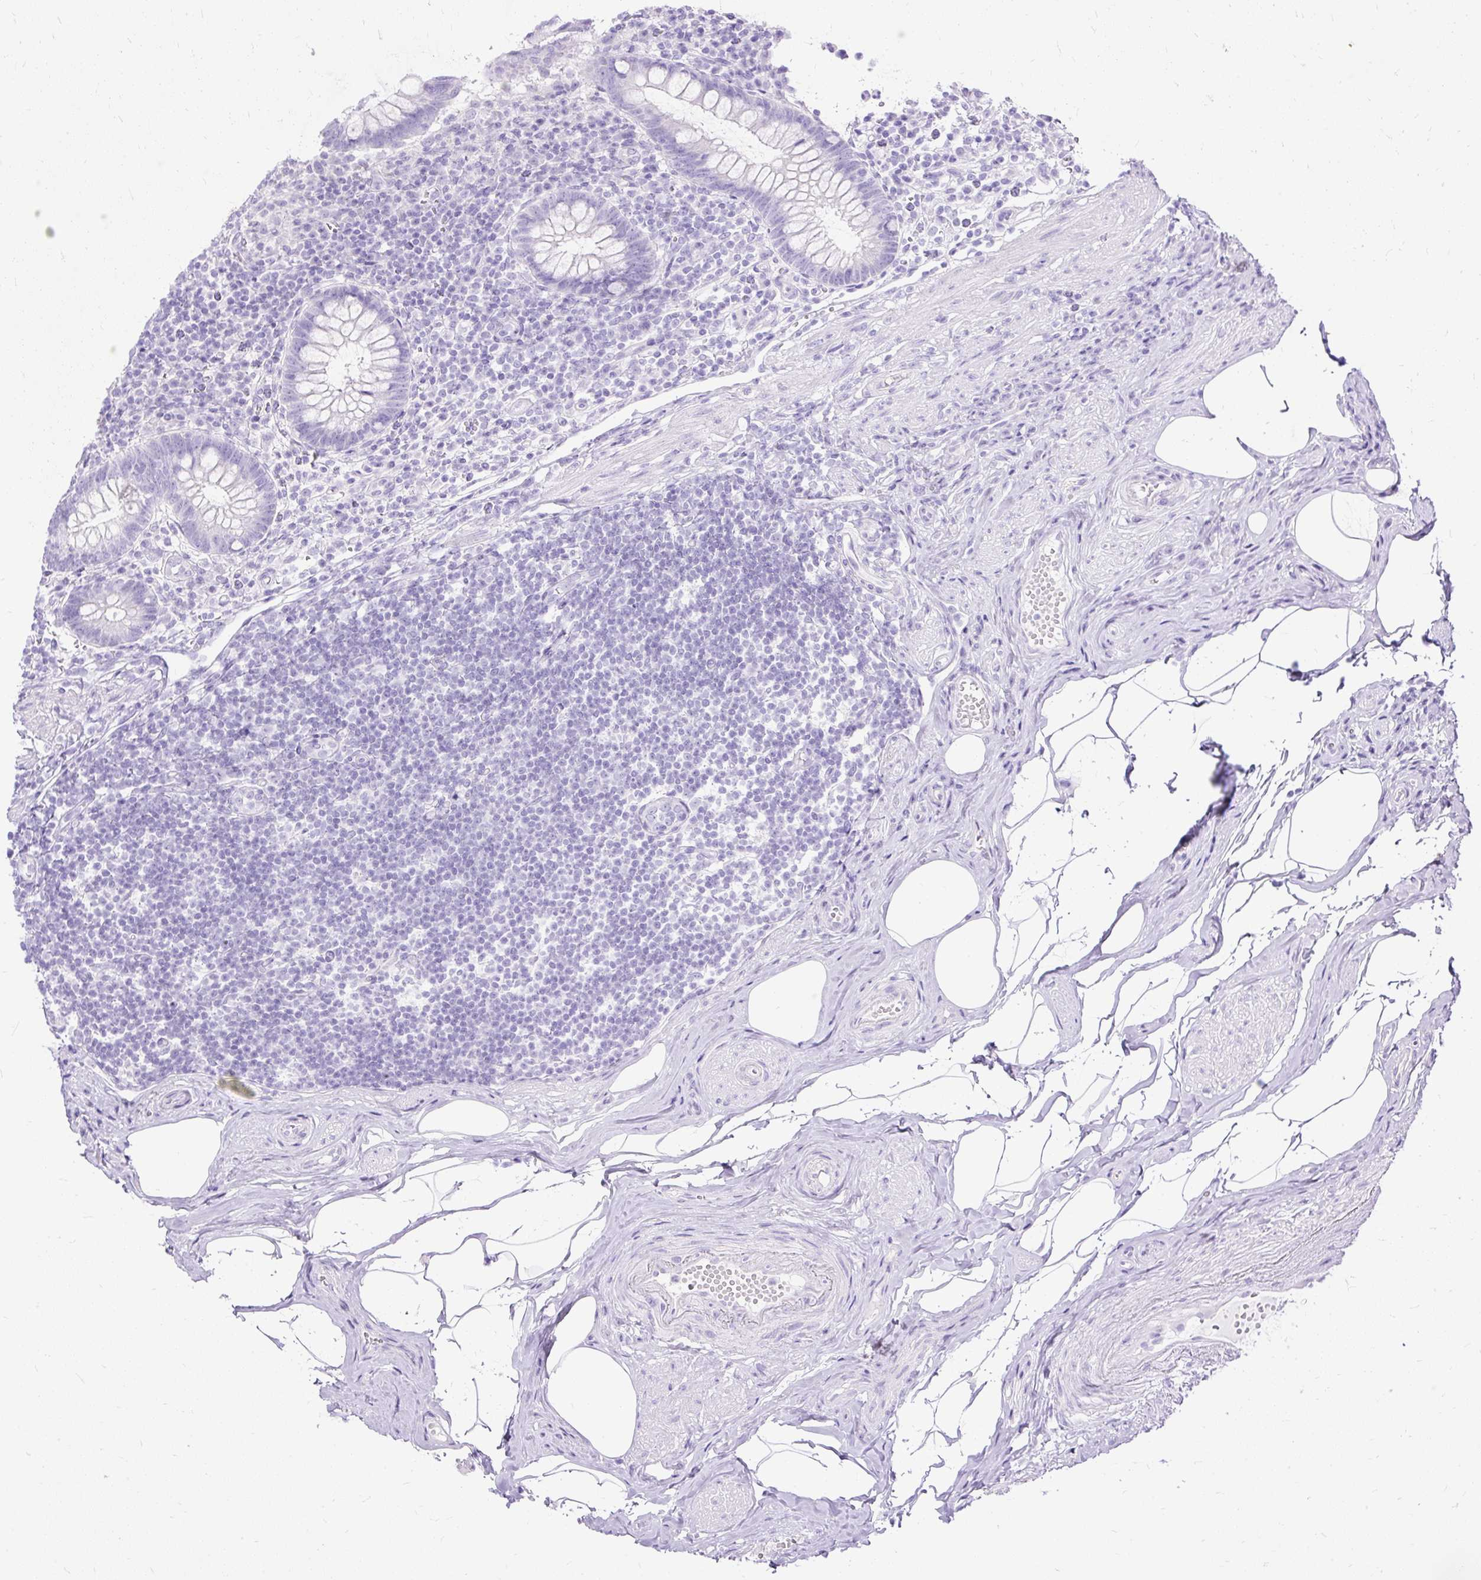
{"staining": {"intensity": "negative", "quantity": "none", "location": "none"}, "tissue": "appendix", "cell_type": "Glandular cells", "image_type": "normal", "snomed": [{"axis": "morphology", "description": "Normal tissue, NOS"}, {"axis": "topography", "description": "Appendix"}], "caption": "This is an immunohistochemistry photomicrograph of benign appendix. There is no staining in glandular cells.", "gene": "HEY1", "patient": {"sex": "female", "age": 56}}